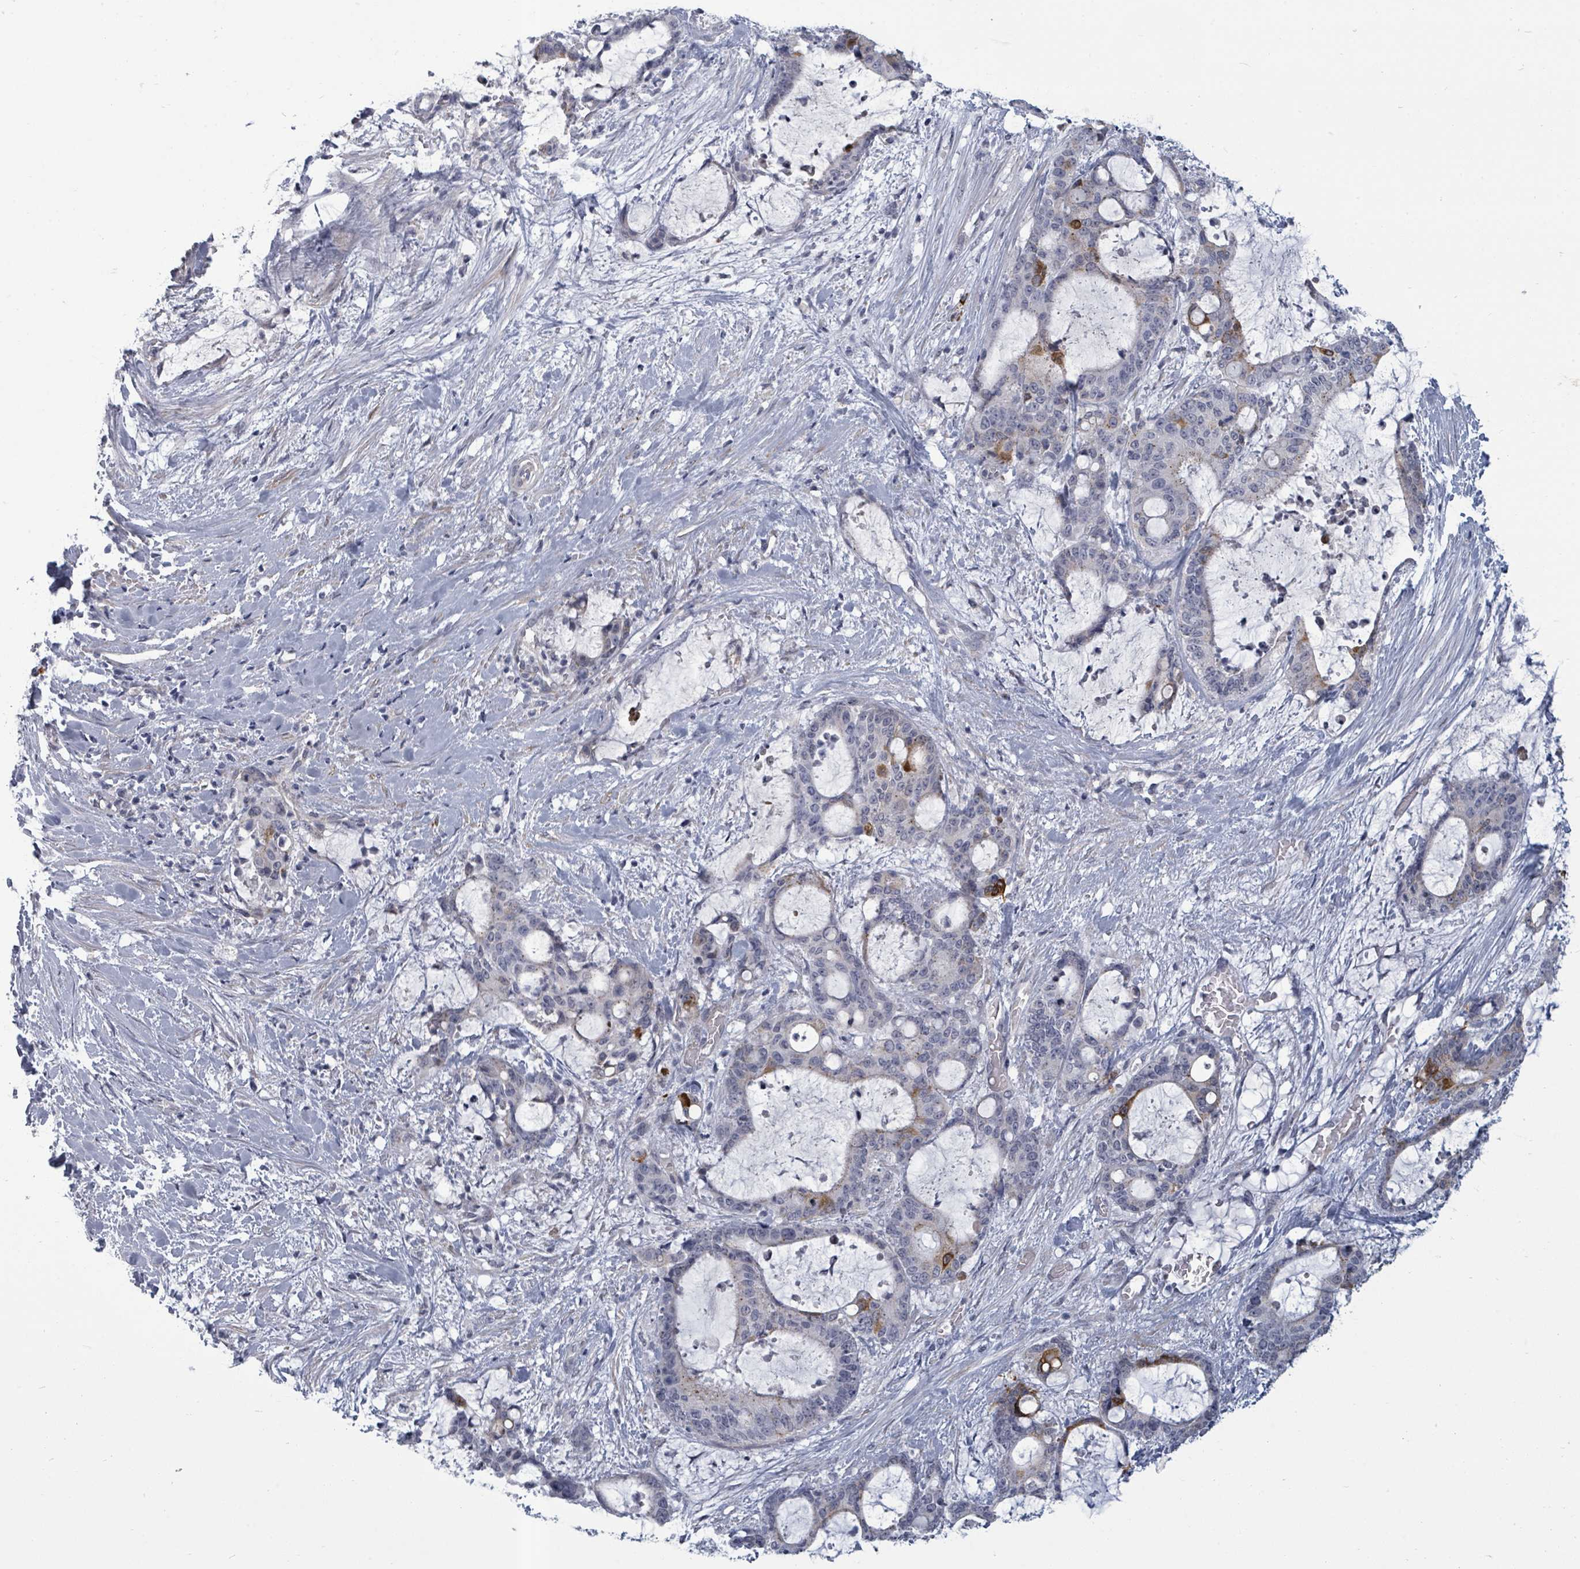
{"staining": {"intensity": "moderate", "quantity": "<25%", "location": "cytoplasmic/membranous"}, "tissue": "liver cancer", "cell_type": "Tumor cells", "image_type": "cancer", "snomed": [{"axis": "morphology", "description": "Normal tissue, NOS"}, {"axis": "morphology", "description": "Cholangiocarcinoma"}, {"axis": "topography", "description": "Liver"}, {"axis": "topography", "description": "Peripheral nerve tissue"}], "caption": "Immunohistochemical staining of liver cholangiocarcinoma shows low levels of moderate cytoplasmic/membranous protein staining in approximately <25% of tumor cells. (Brightfield microscopy of DAB IHC at high magnification).", "gene": "PTPN20", "patient": {"sex": "female", "age": 73}}